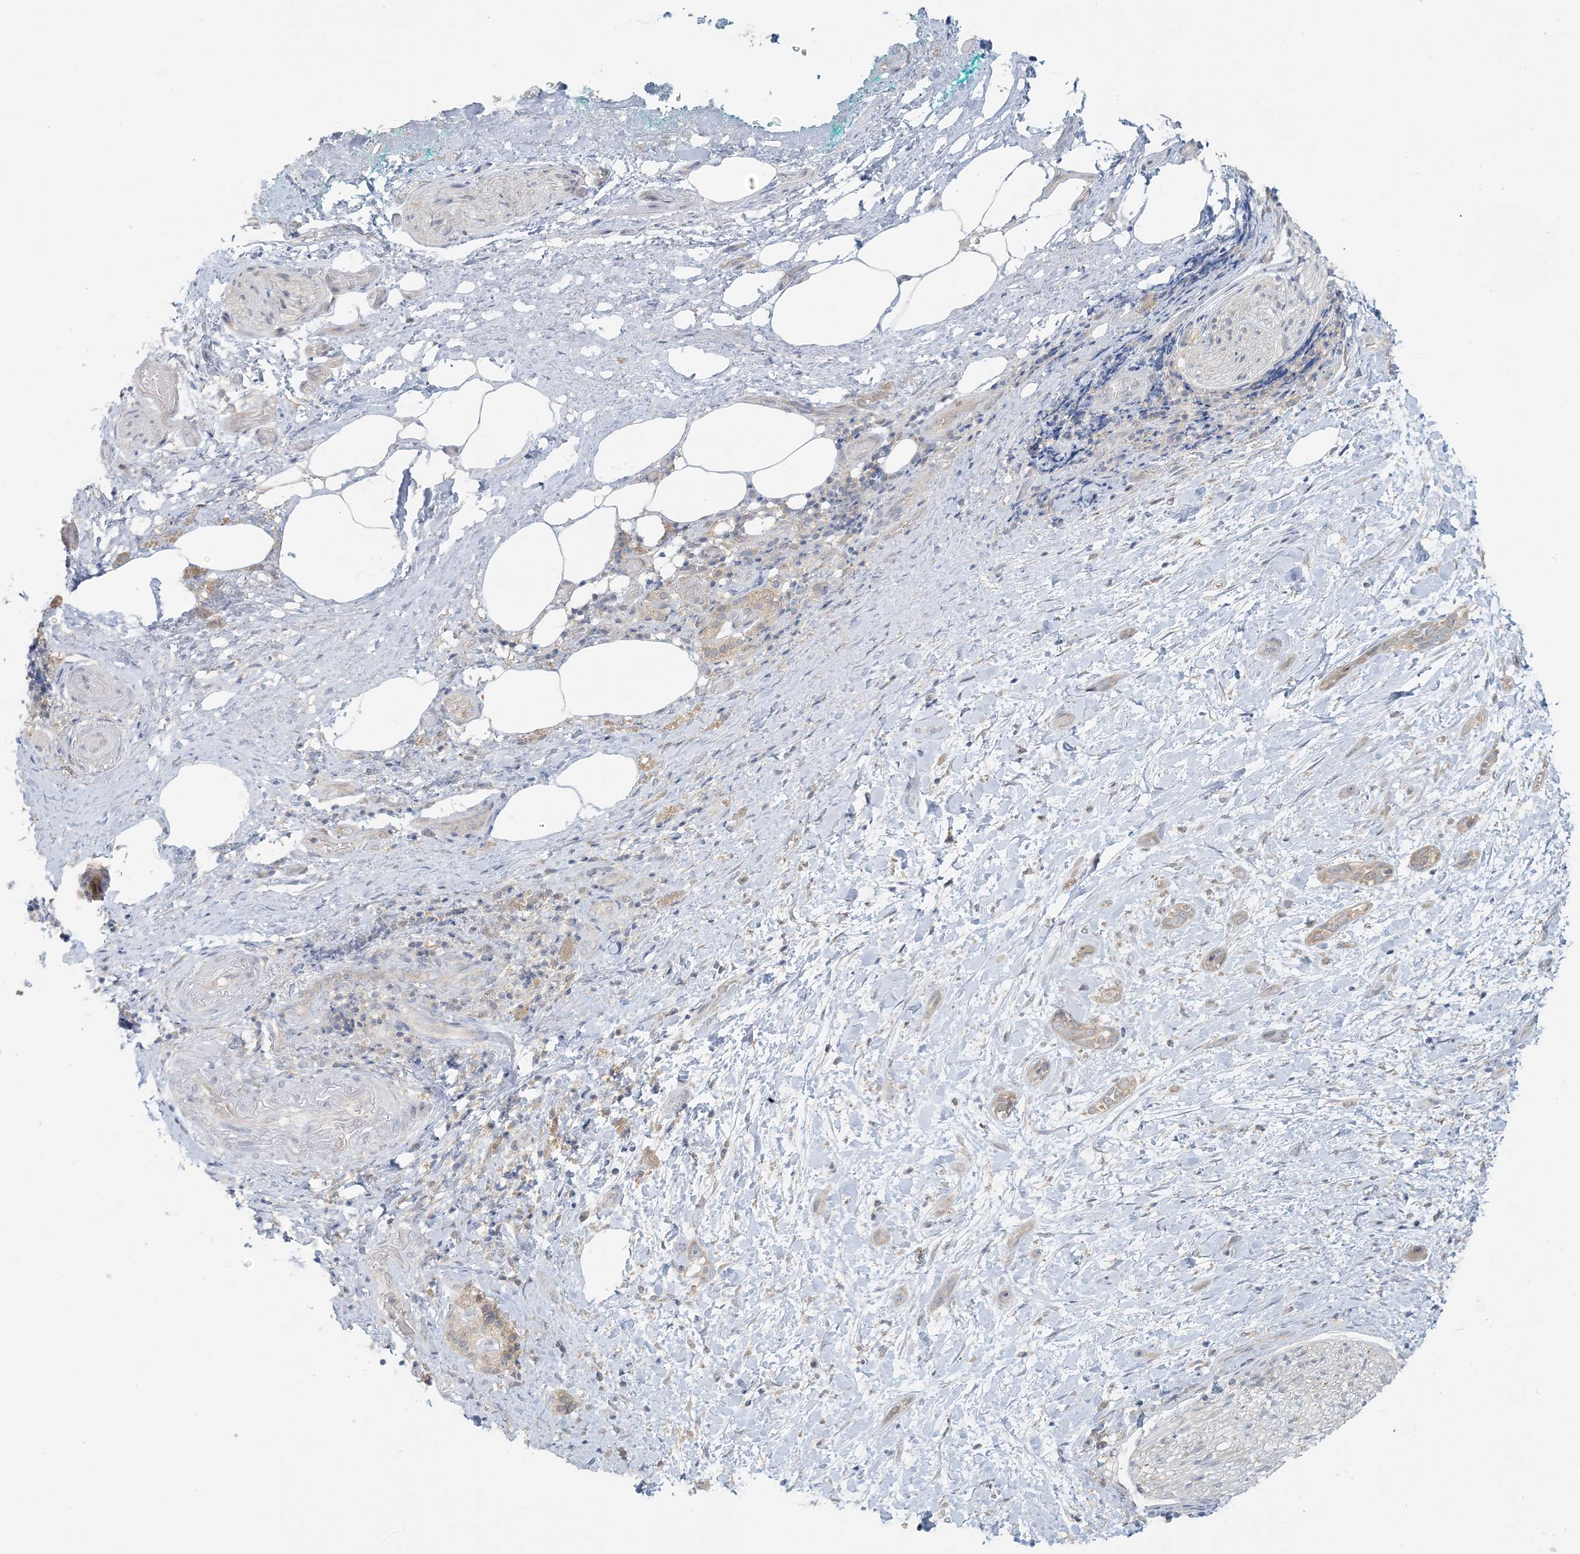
{"staining": {"intensity": "weak", "quantity": "25%-75%", "location": "cytoplasmic/membranous"}, "tissue": "pancreatic cancer", "cell_type": "Tumor cells", "image_type": "cancer", "snomed": [{"axis": "morphology", "description": "Normal tissue, NOS"}, {"axis": "morphology", "description": "Adenocarcinoma, NOS"}, {"axis": "topography", "description": "Pancreas"}, {"axis": "topography", "description": "Peripheral nerve tissue"}], "caption": "A brown stain labels weak cytoplasmic/membranous positivity of a protein in pancreatic cancer (adenocarcinoma) tumor cells. Using DAB (3,3'-diaminobenzidine) (brown) and hematoxylin (blue) stains, captured at high magnification using brightfield microscopy.", "gene": "EEFSEC", "patient": {"sex": "female", "age": 63}}